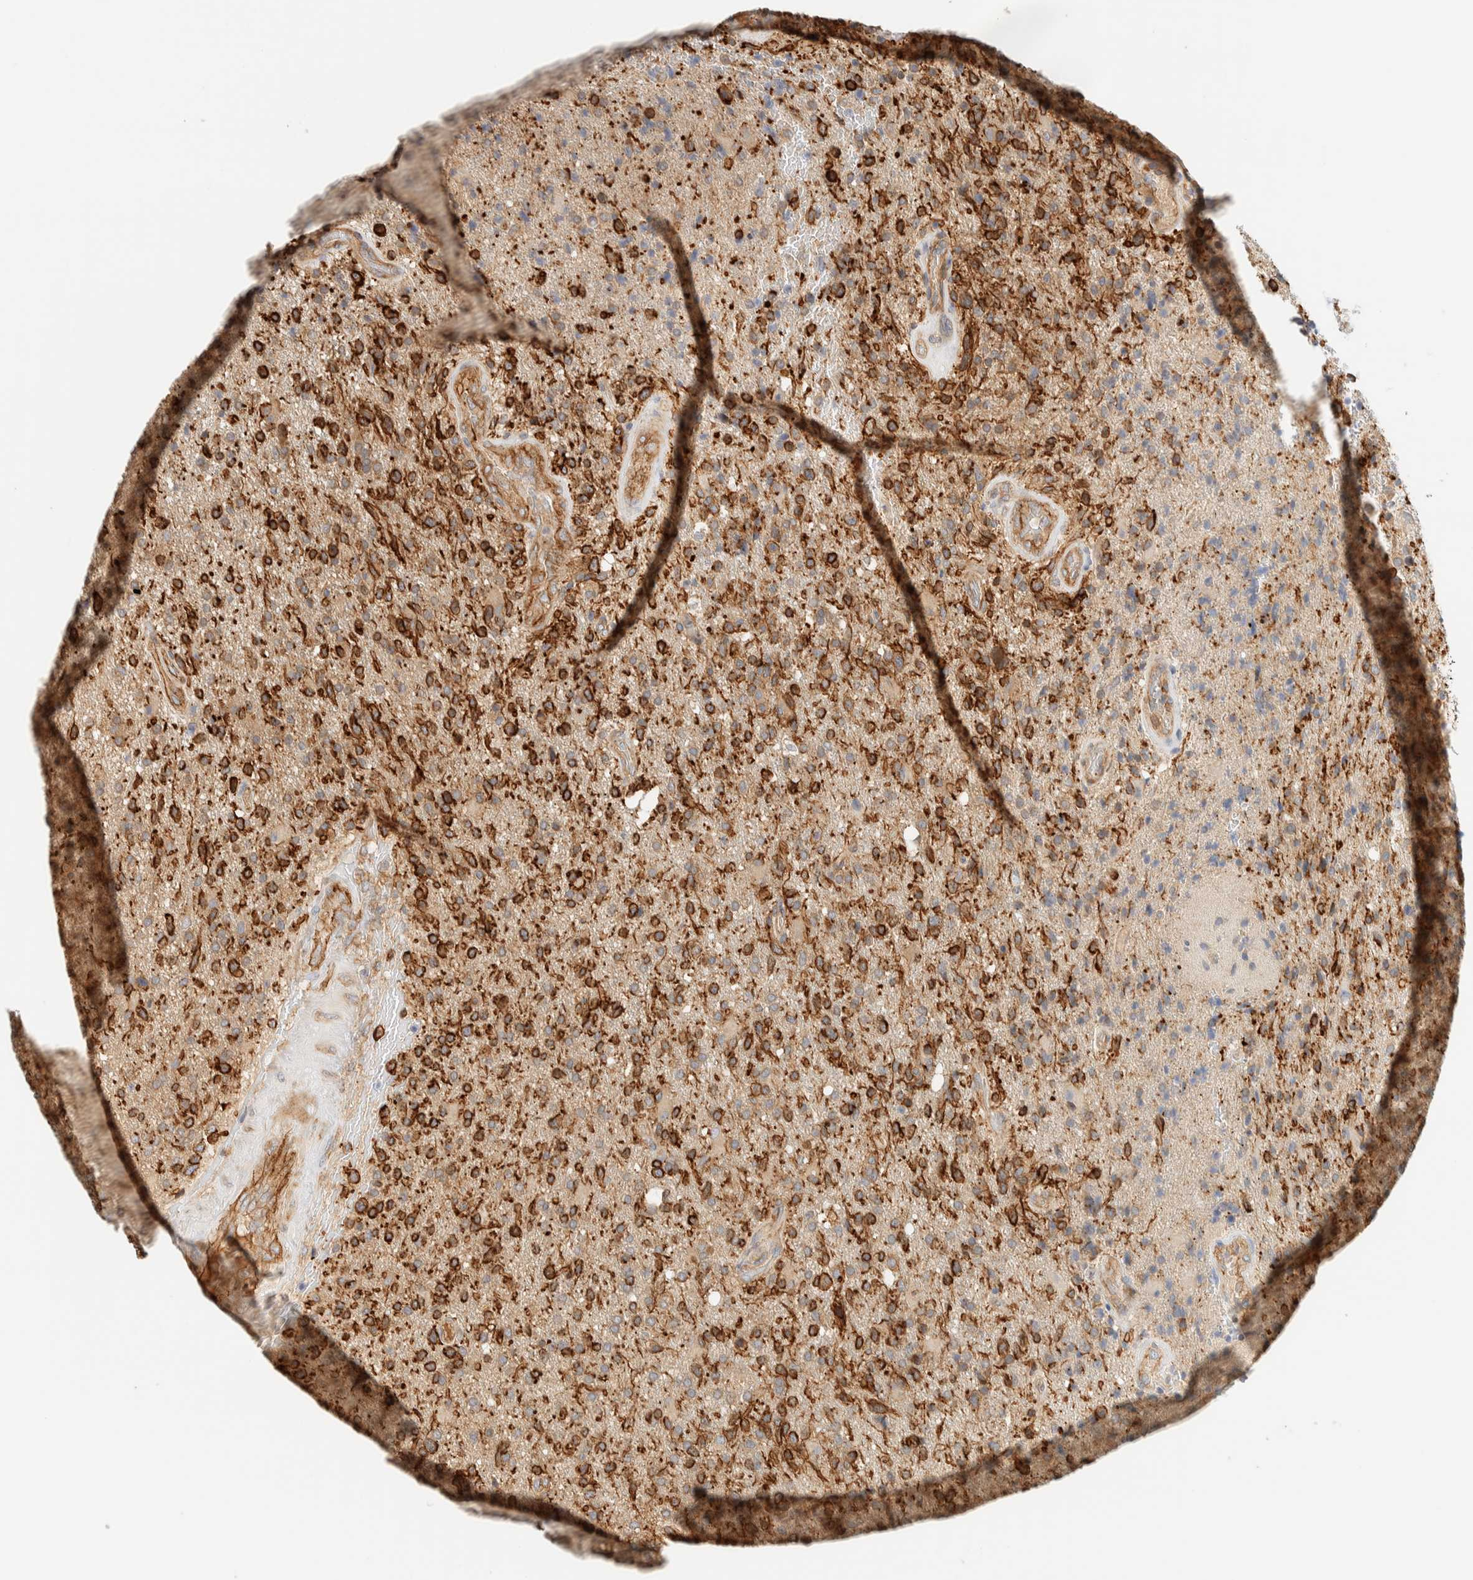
{"staining": {"intensity": "weak", "quantity": ">75%", "location": "cytoplasmic/membranous"}, "tissue": "glioma", "cell_type": "Tumor cells", "image_type": "cancer", "snomed": [{"axis": "morphology", "description": "Glioma, malignant, High grade"}, {"axis": "topography", "description": "Brain"}], "caption": "IHC (DAB (3,3'-diaminobenzidine)) staining of human malignant glioma (high-grade) demonstrates weak cytoplasmic/membranous protein positivity in about >75% of tumor cells.", "gene": "LIMA1", "patient": {"sex": "male", "age": 72}}